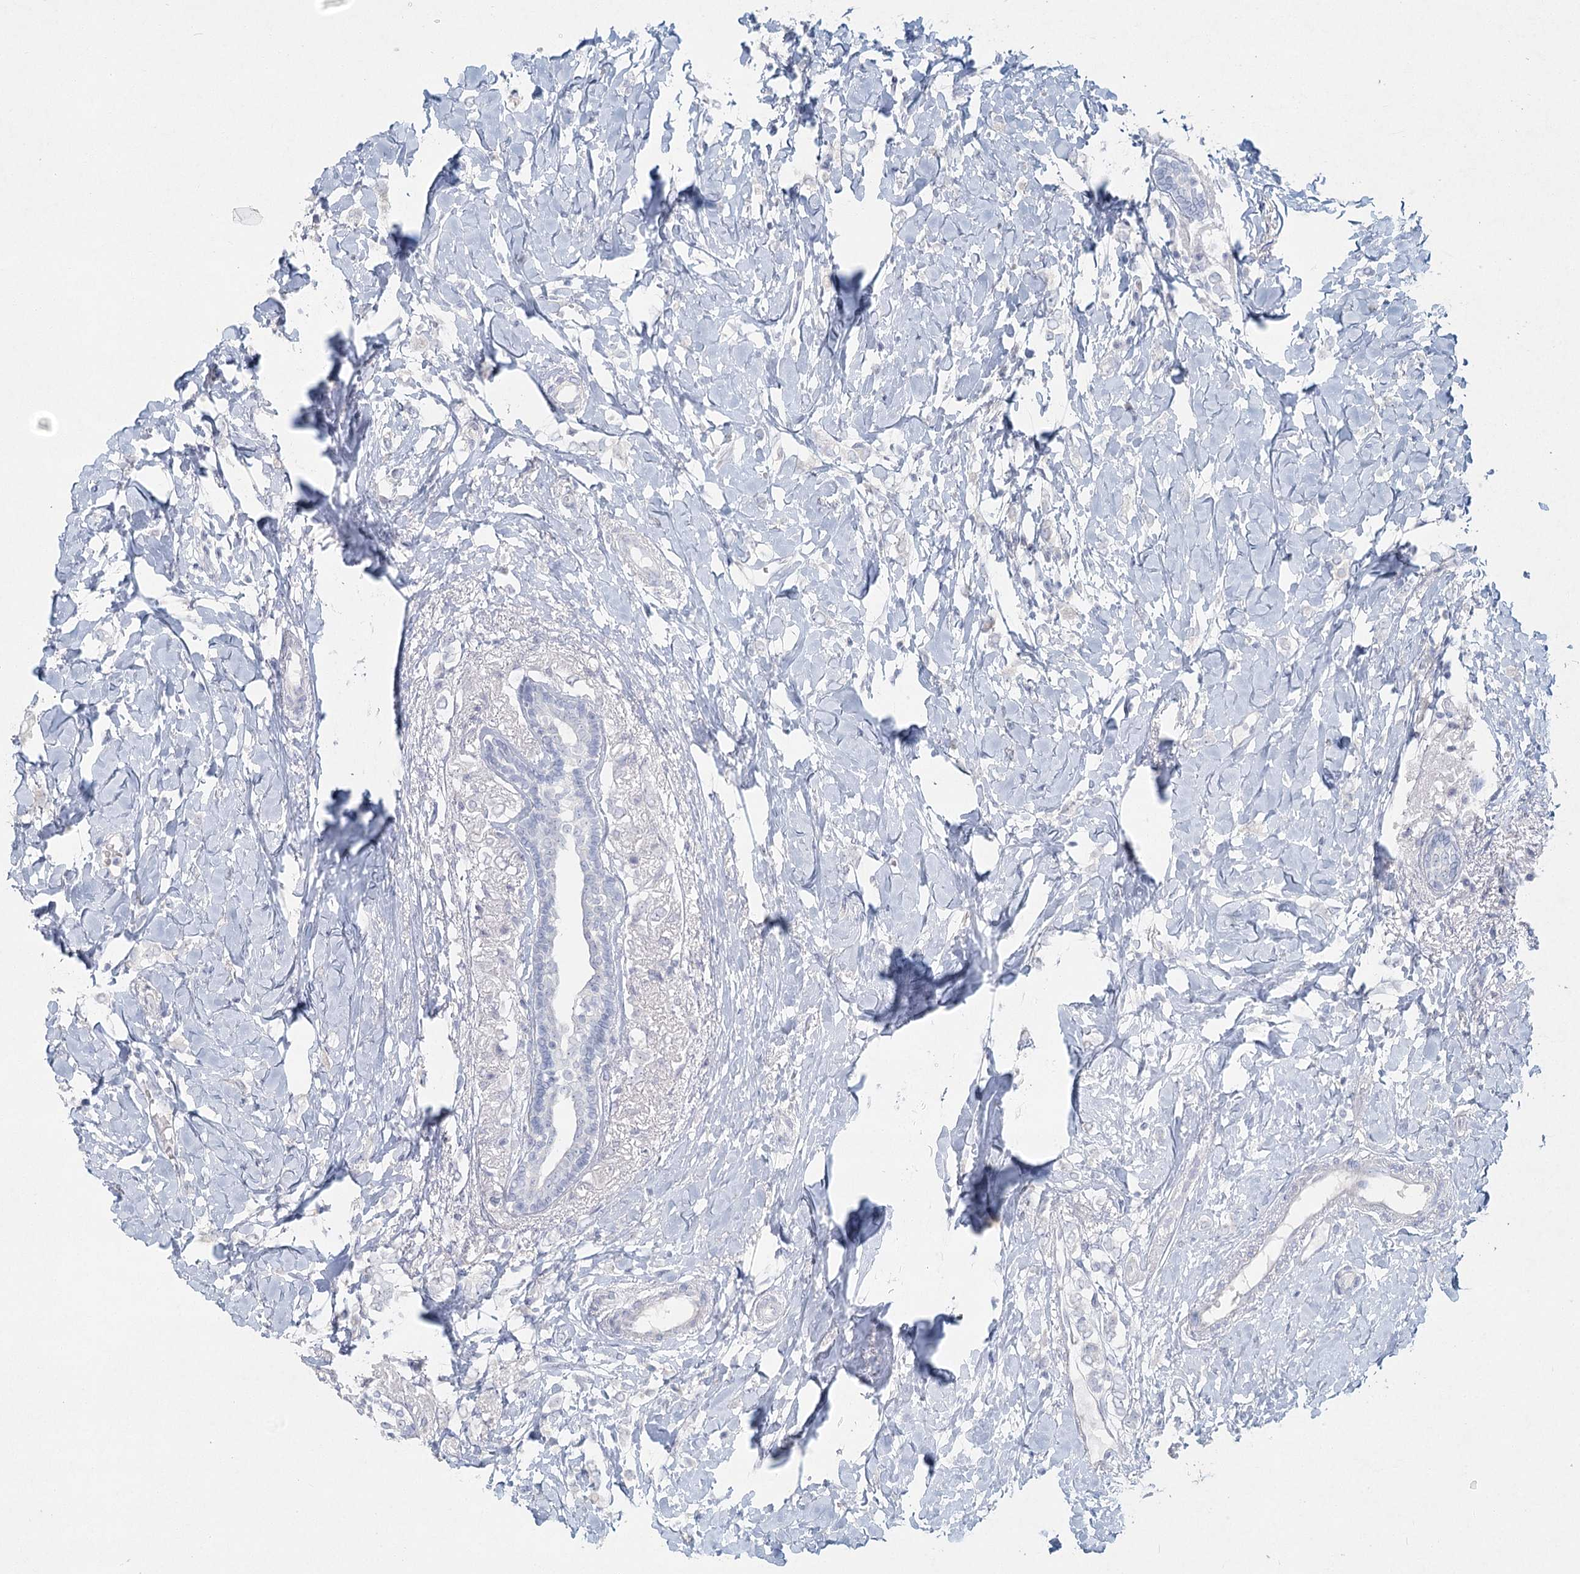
{"staining": {"intensity": "negative", "quantity": "none", "location": "none"}, "tissue": "breast cancer", "cell_type": "Tumor cells", "image_type": "cancer", "snomed": [{"axis": "morphology", "description": "Normal tissue, NOS"}, {"axis": "morphology", "description": "Lobular carcinoma"}, {"axis": "topography", "description": "Breast"}], "caption": "Breast lobular carcinoma was stained to show a protein in brown. There is no significant staining in tumor cells. (Brightfield microscopy of DAB (3,3'-diaminobenzidine) IHC at high magnification).", "gene": "LRP2BP", "patient": {"sex": "female", "age": 47}}